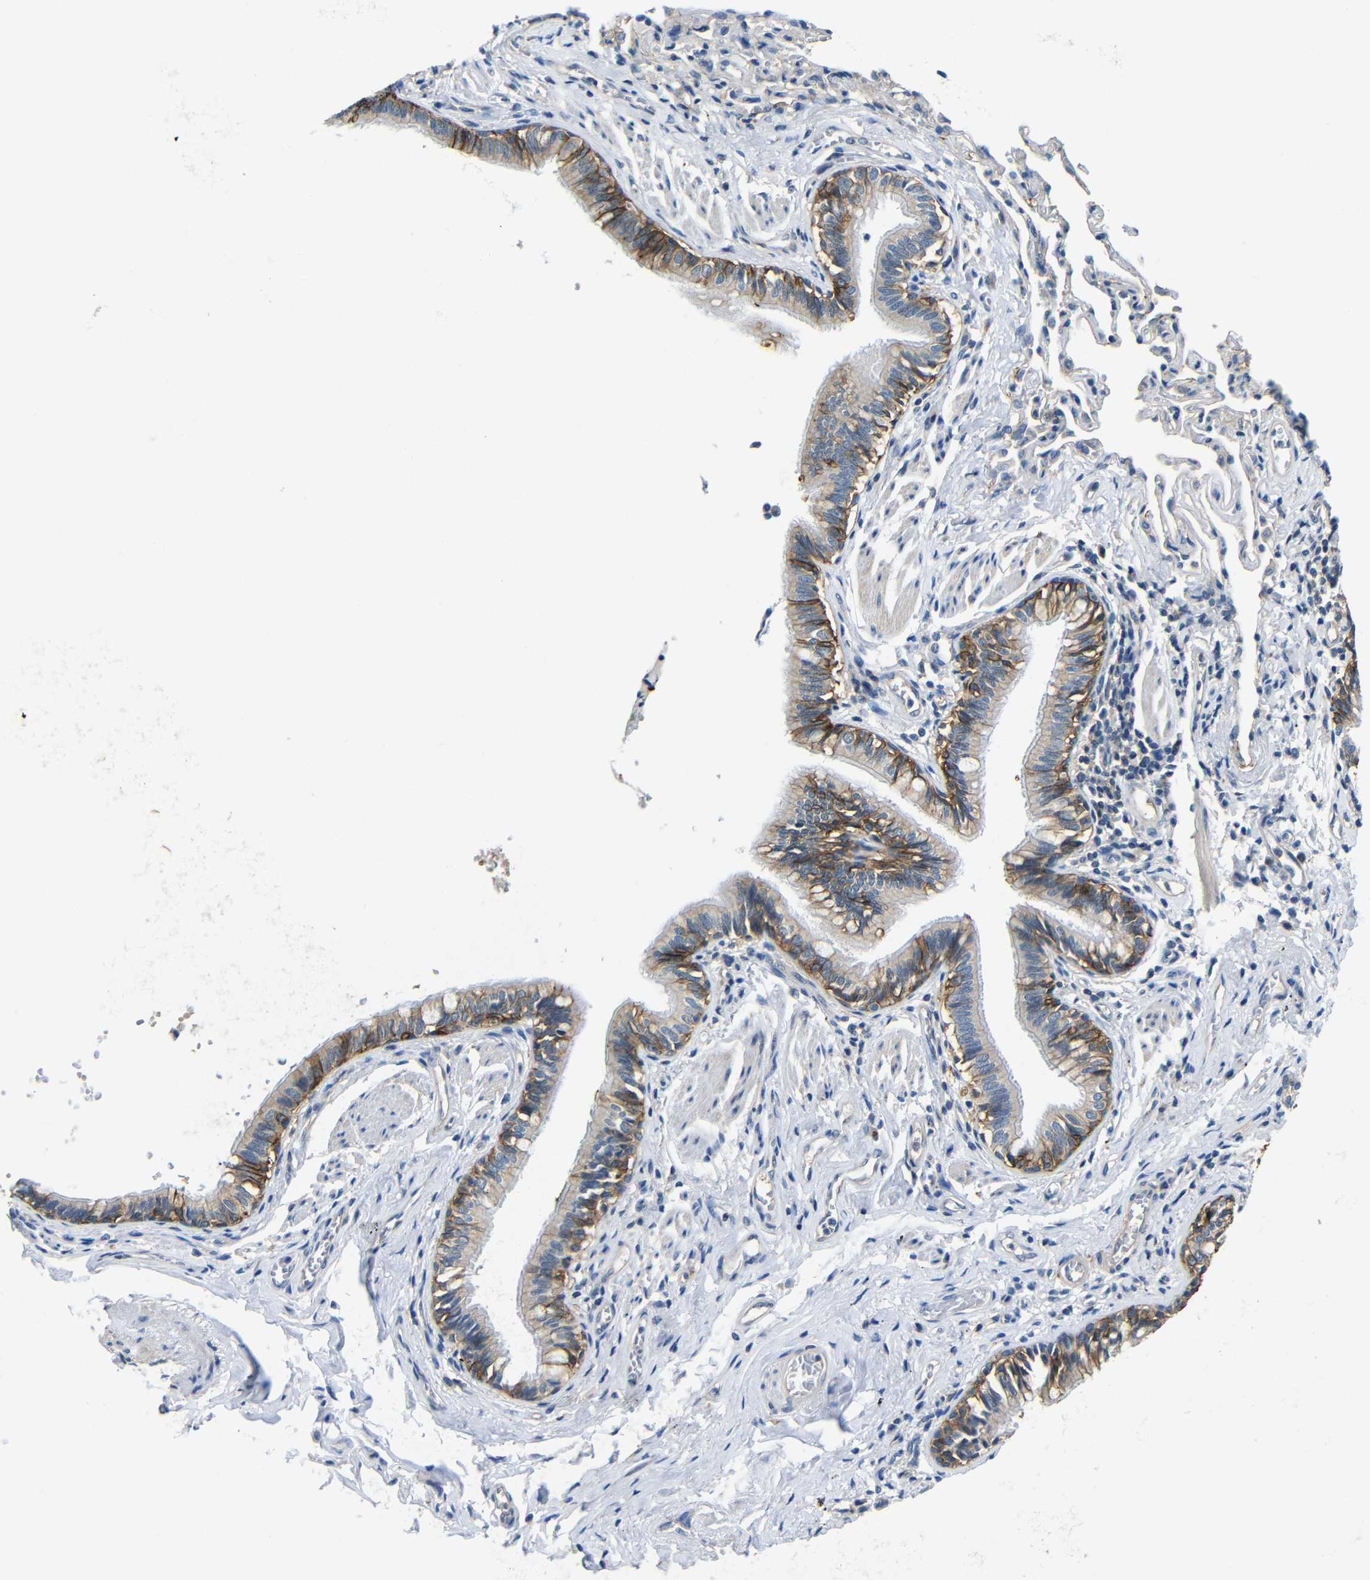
{"staining": {"intensity": "moderate", "quantity": ">75%", "location": "cytoplasmic/membranous"}, "tissue": "bronchus", "cell_type": "Respiratory epithelial cells", "image_type": "normal", "snomed": [{"axis": "morphology", "description": "Normal tissue, NOS"}, {"axis": "topography", "description": "Bronchus"}, {"axis": "topography", "description": "Lung"}], "caption": "Immunohistochemistry staining of normal bronchus, which reveals medium levels of moderate cytoplasmic/membranous expression in about >75% of respiratory epithelial cells indicating moderate cytoplasmic/membranous protein staining. The staining was performed using DAB (brown) for protein detection and nuclei were counterstained in hematoxylin (blue).", "gene": "ZNF90", "patient": {"sex": "male", "age": 64}}